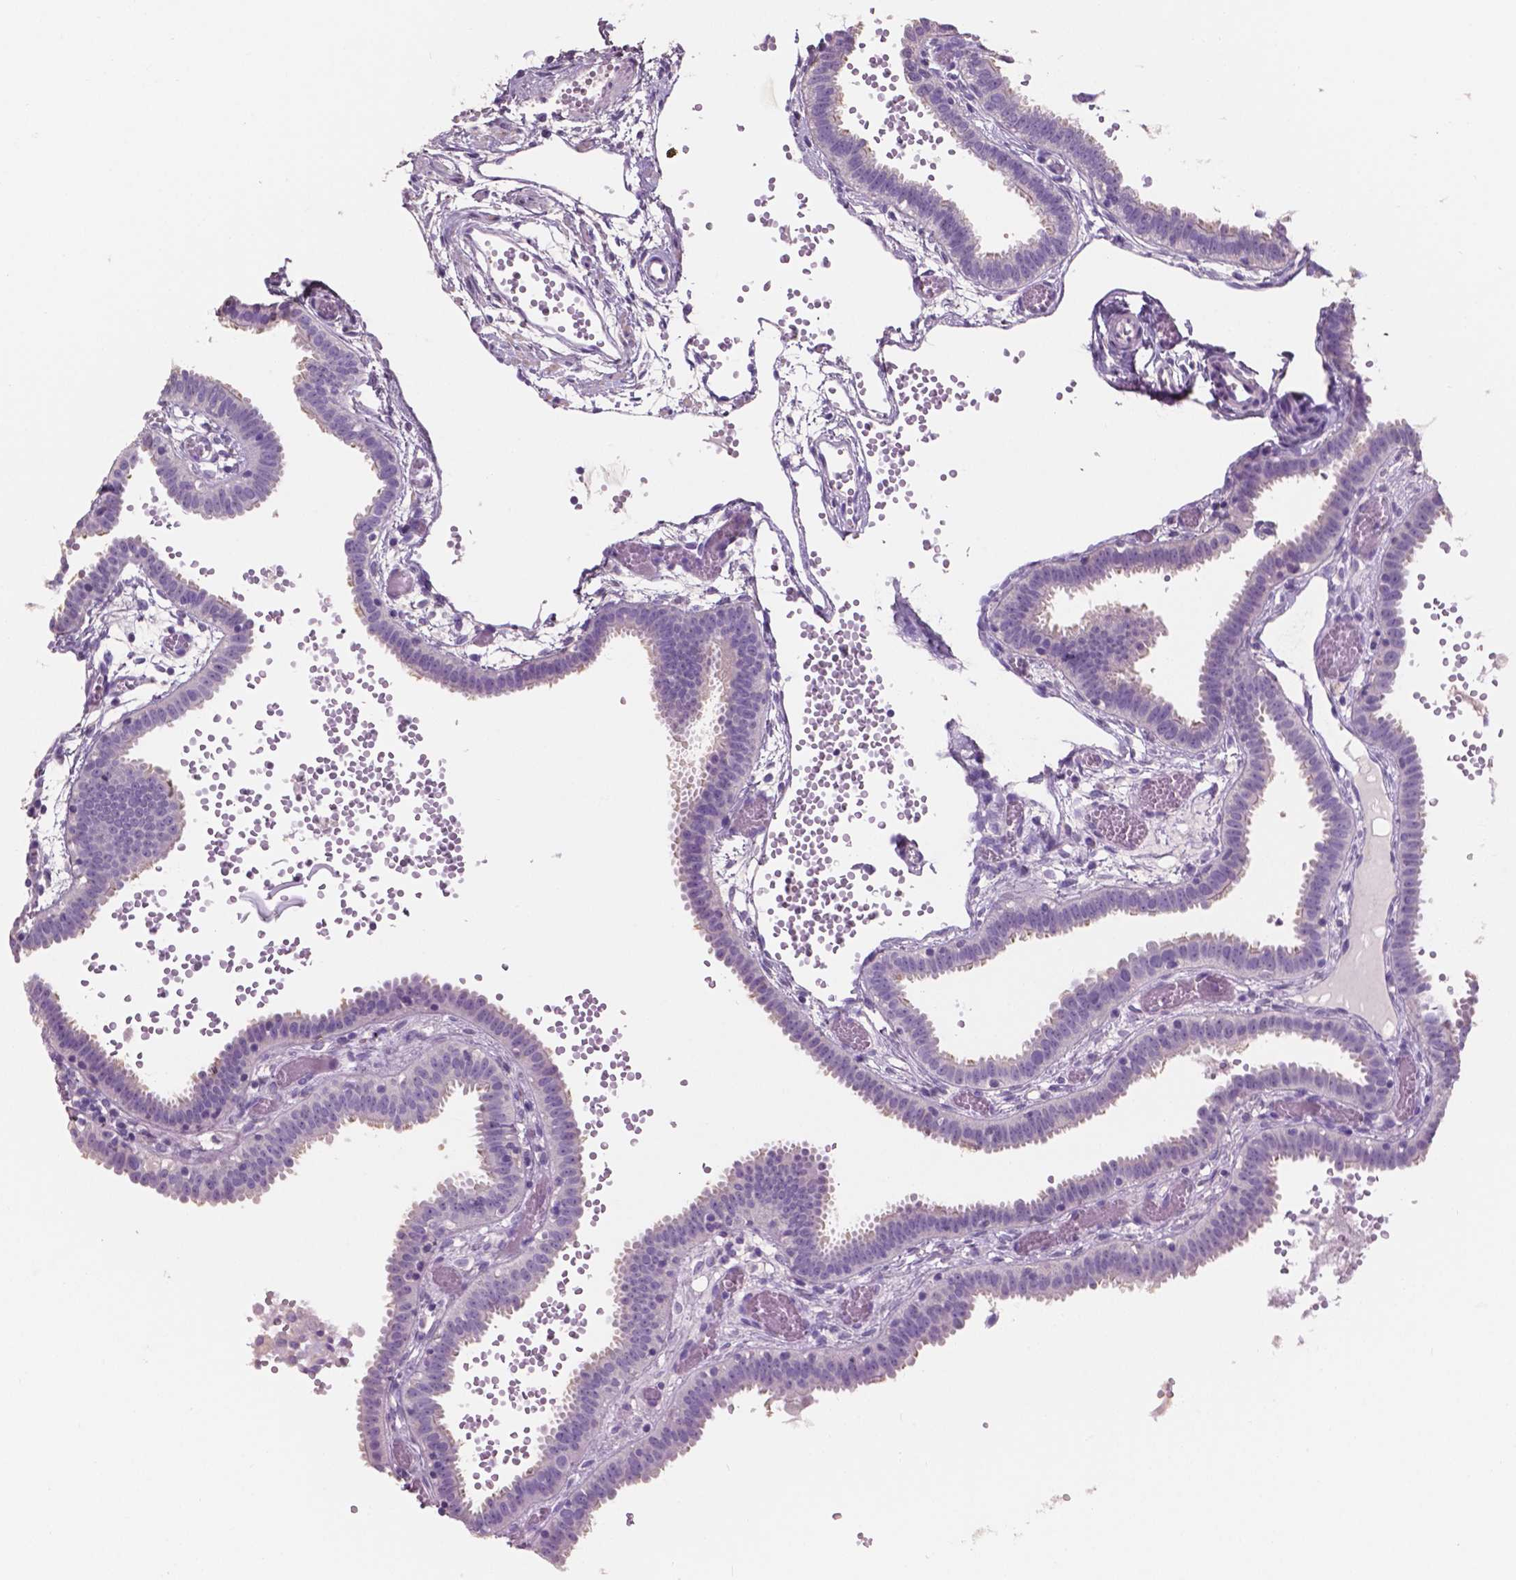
{"staining": {"intensity": "weak", "quantity": "<25%", "location": "cytoplasmic/membranous"}, "tissue": "fallopian tube", "cell_type": "Glandular cells", "image_type": "normal", "snomed": [{"axis": "morphology", "description": "Normal tissue, NOS"}, {"axis": "topography", "description": "Fallopian tube"}], "caption": "This image is of benign fallopian tube stained with immunohistochemistry (IHC) to label a protein in brown with the nuclei are counter-stained blue. There is no expression in glandular cells.", "gene": "SBSN", "patient": {"sex": "female", "age": 37}}